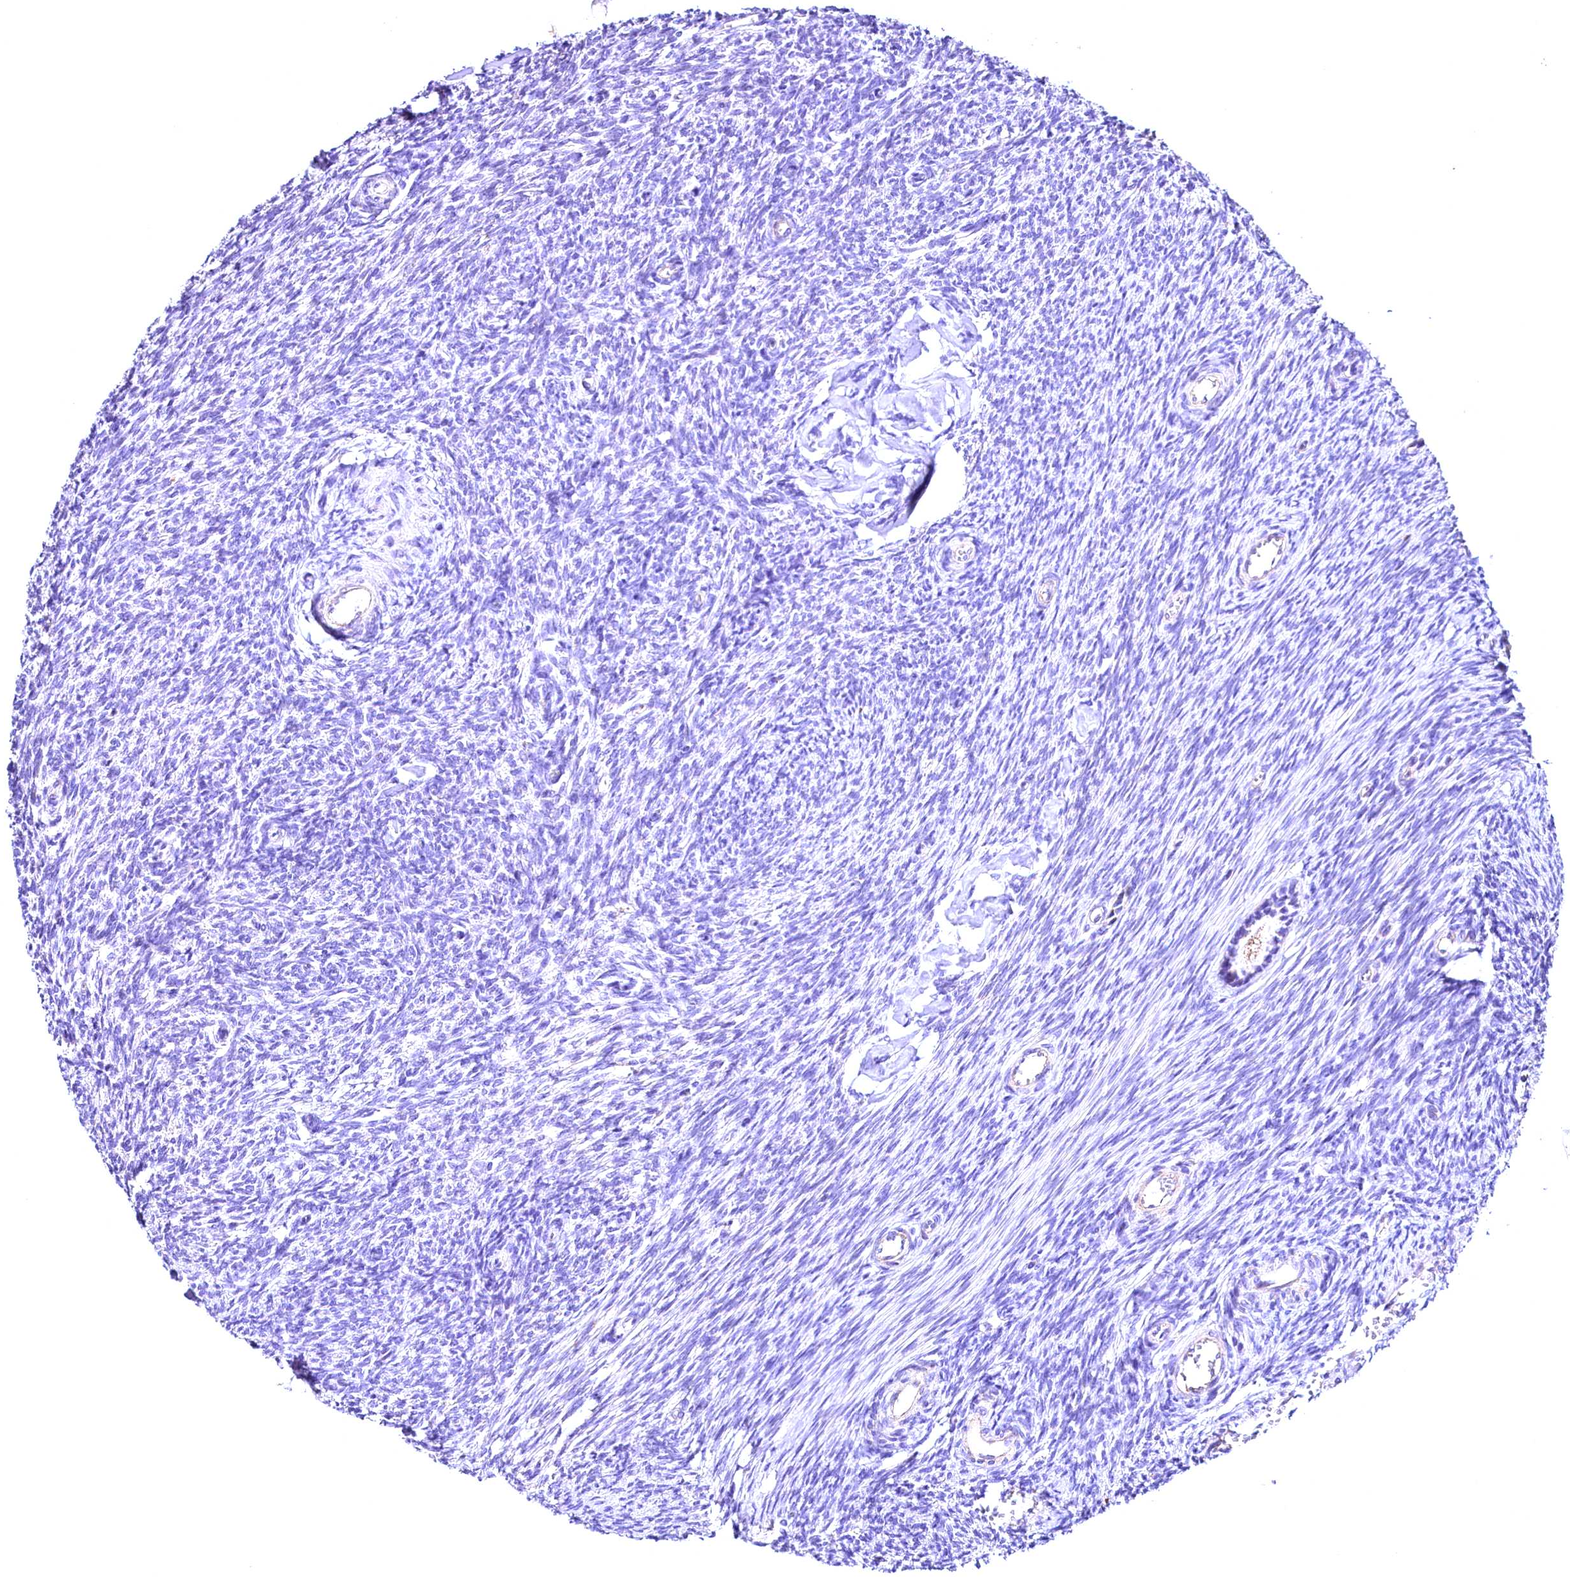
{"staining": {"intensity": "strong", "quantity": "<25%", "location": "cytoplasmic/membranous"}, "tissue": "ovary", "cell_type": "Follicle cells", "image_type": "normal", "snomed": [{"axis": "morphology", "description": "Normal tissue, NOS"}, {"axis": "topography", "description": "Ovary"}], "caption": "Protein staining demonstrates strong cytoplasmic/membranous positivity in about <25% of follicle cells in benign ovary.", "gene": "ACAA2", "patient": {"sex": "female", "age": 44}}